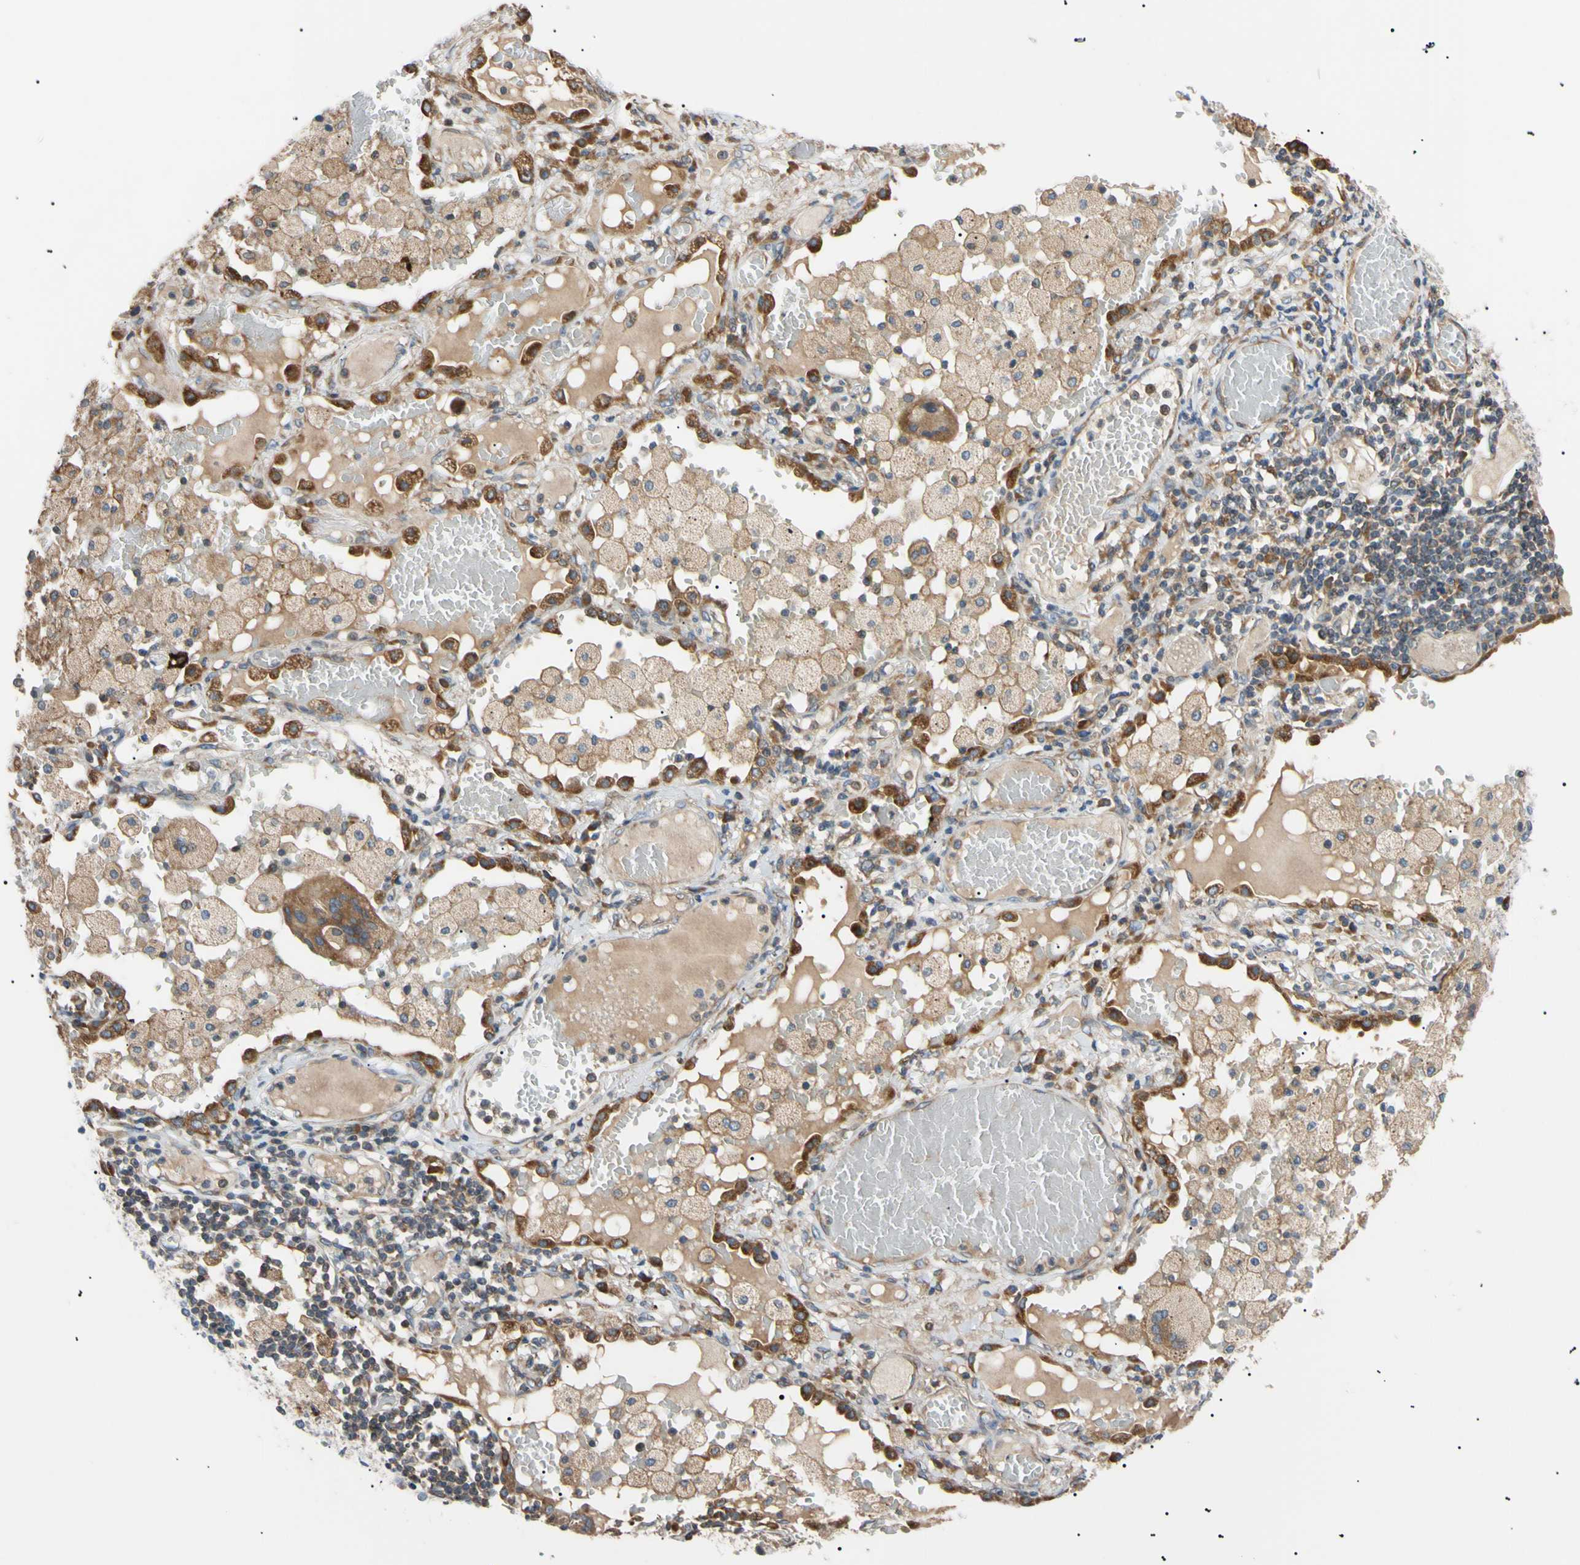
{"staining": {"intensity": "moderate", "quantity": ">75%", "location": "cytoplasmic/membranous"}, "tissue": "lung cancer", "cell_type": "Tumor cells", "image_type": "cancer", "snomed": [{"axis": "morphology", "description": "Squamous cell carcinoma, NOS"}, {"axis": "topography", "description": "Lung"}], "caption": "An image showing moderate cytoplasmic/membranous staining in about >75% of tumor cells in lung cancer (squamous cell carcinoma), as visualized by brown immunohistochemical staining.", "gene": "VAPA", "patient": {"sex": "male", "age": 71}}